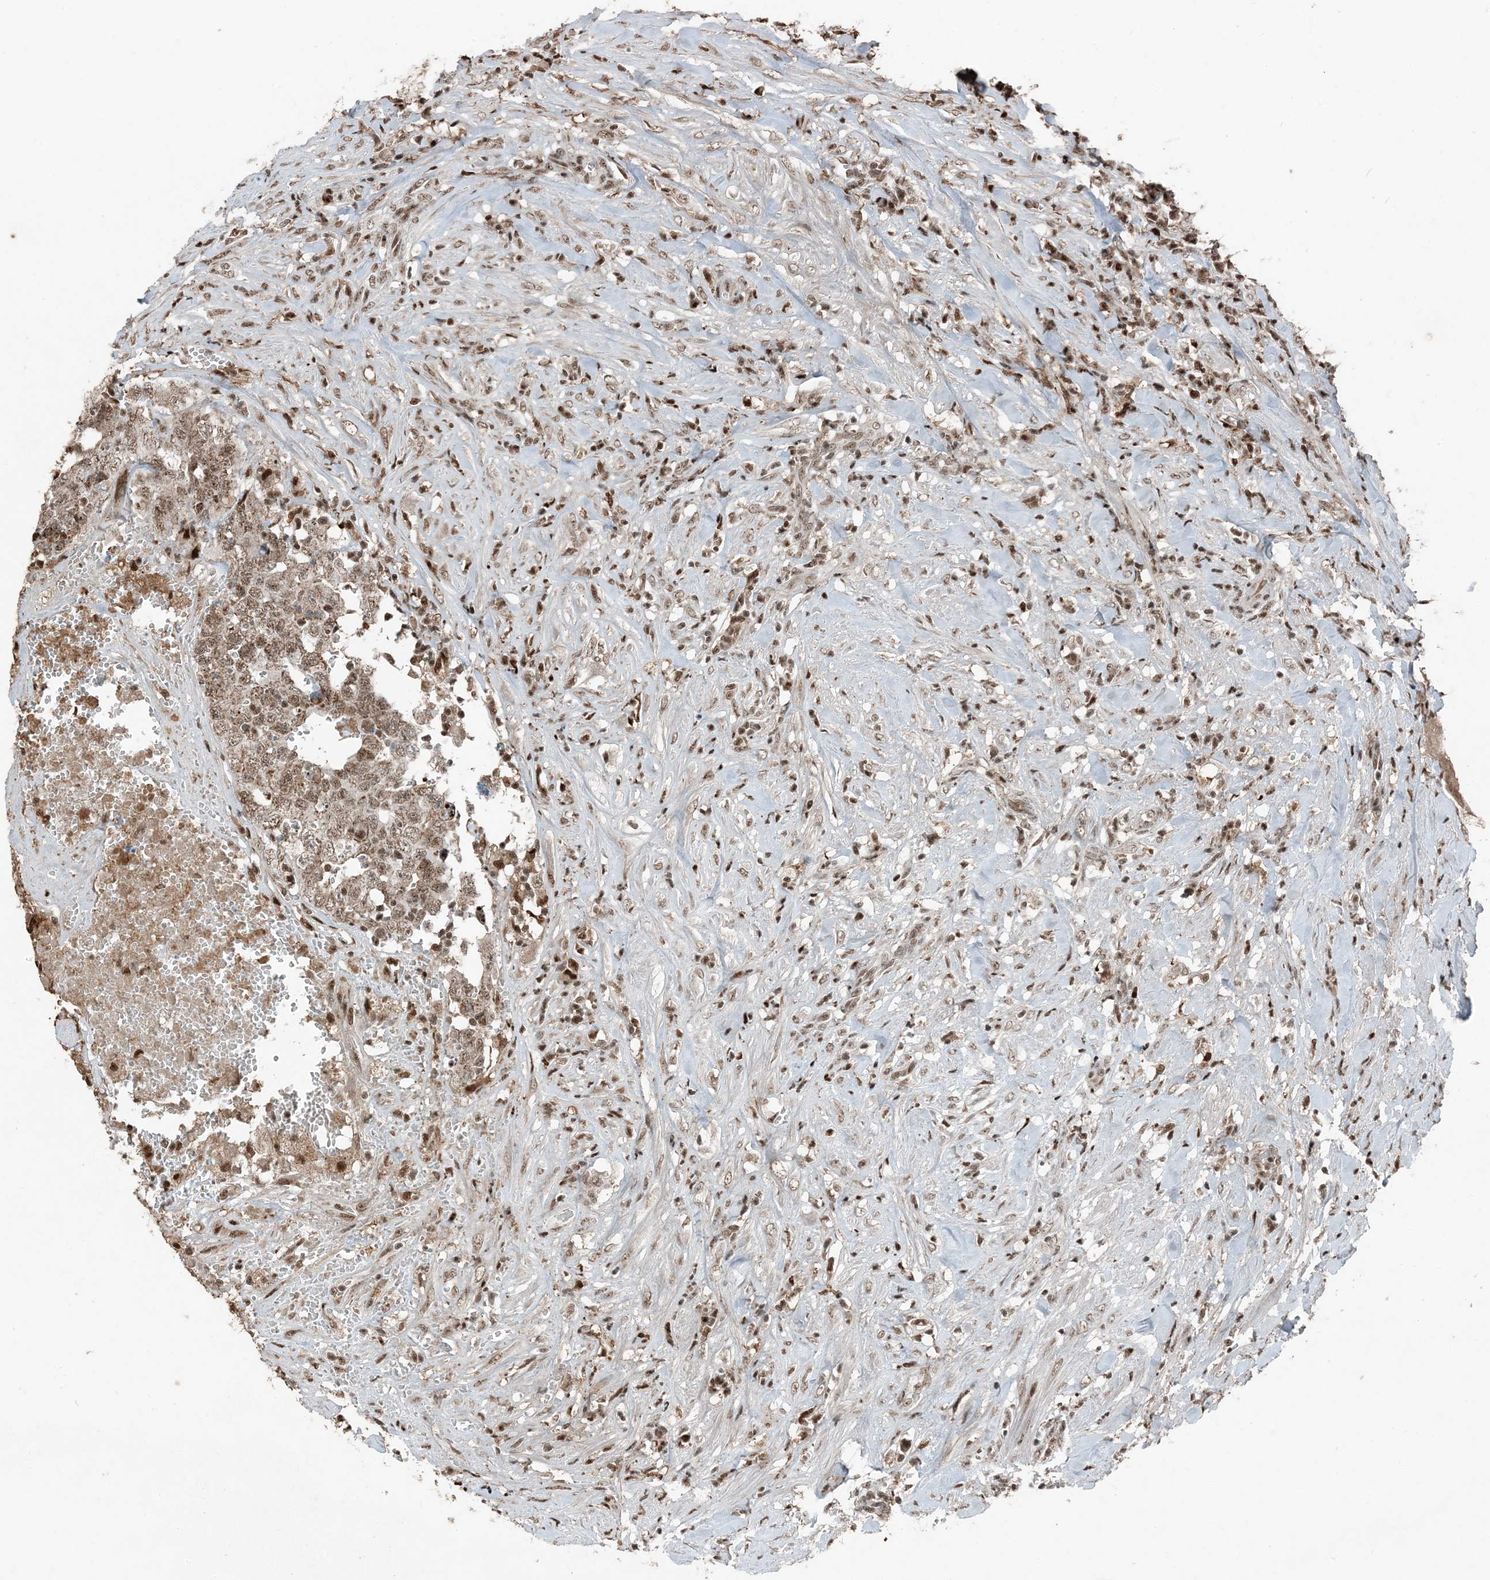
{"staining": {"intensity": "moderate", "quantity": ">75%", "location": "nuclear"}, "tissue": "testis cancer", "cell_type": "Tumor cells", "image_type": "cancer", "snomed": [{"axis": "morphology", "description": "Carcinoma, Embryonal, NOS"}, {"axis": "topography", "description": "Testis"}], "caption": "An immunohistochemistry histopathology image of tumor tissue is shown. Protein staining in brown labels moderate nuclear positivity in embryonal carcinoma (testis) within tumor cells.", "gene": "TADA2B", "patient": {"sex": "male", "age": 26}}